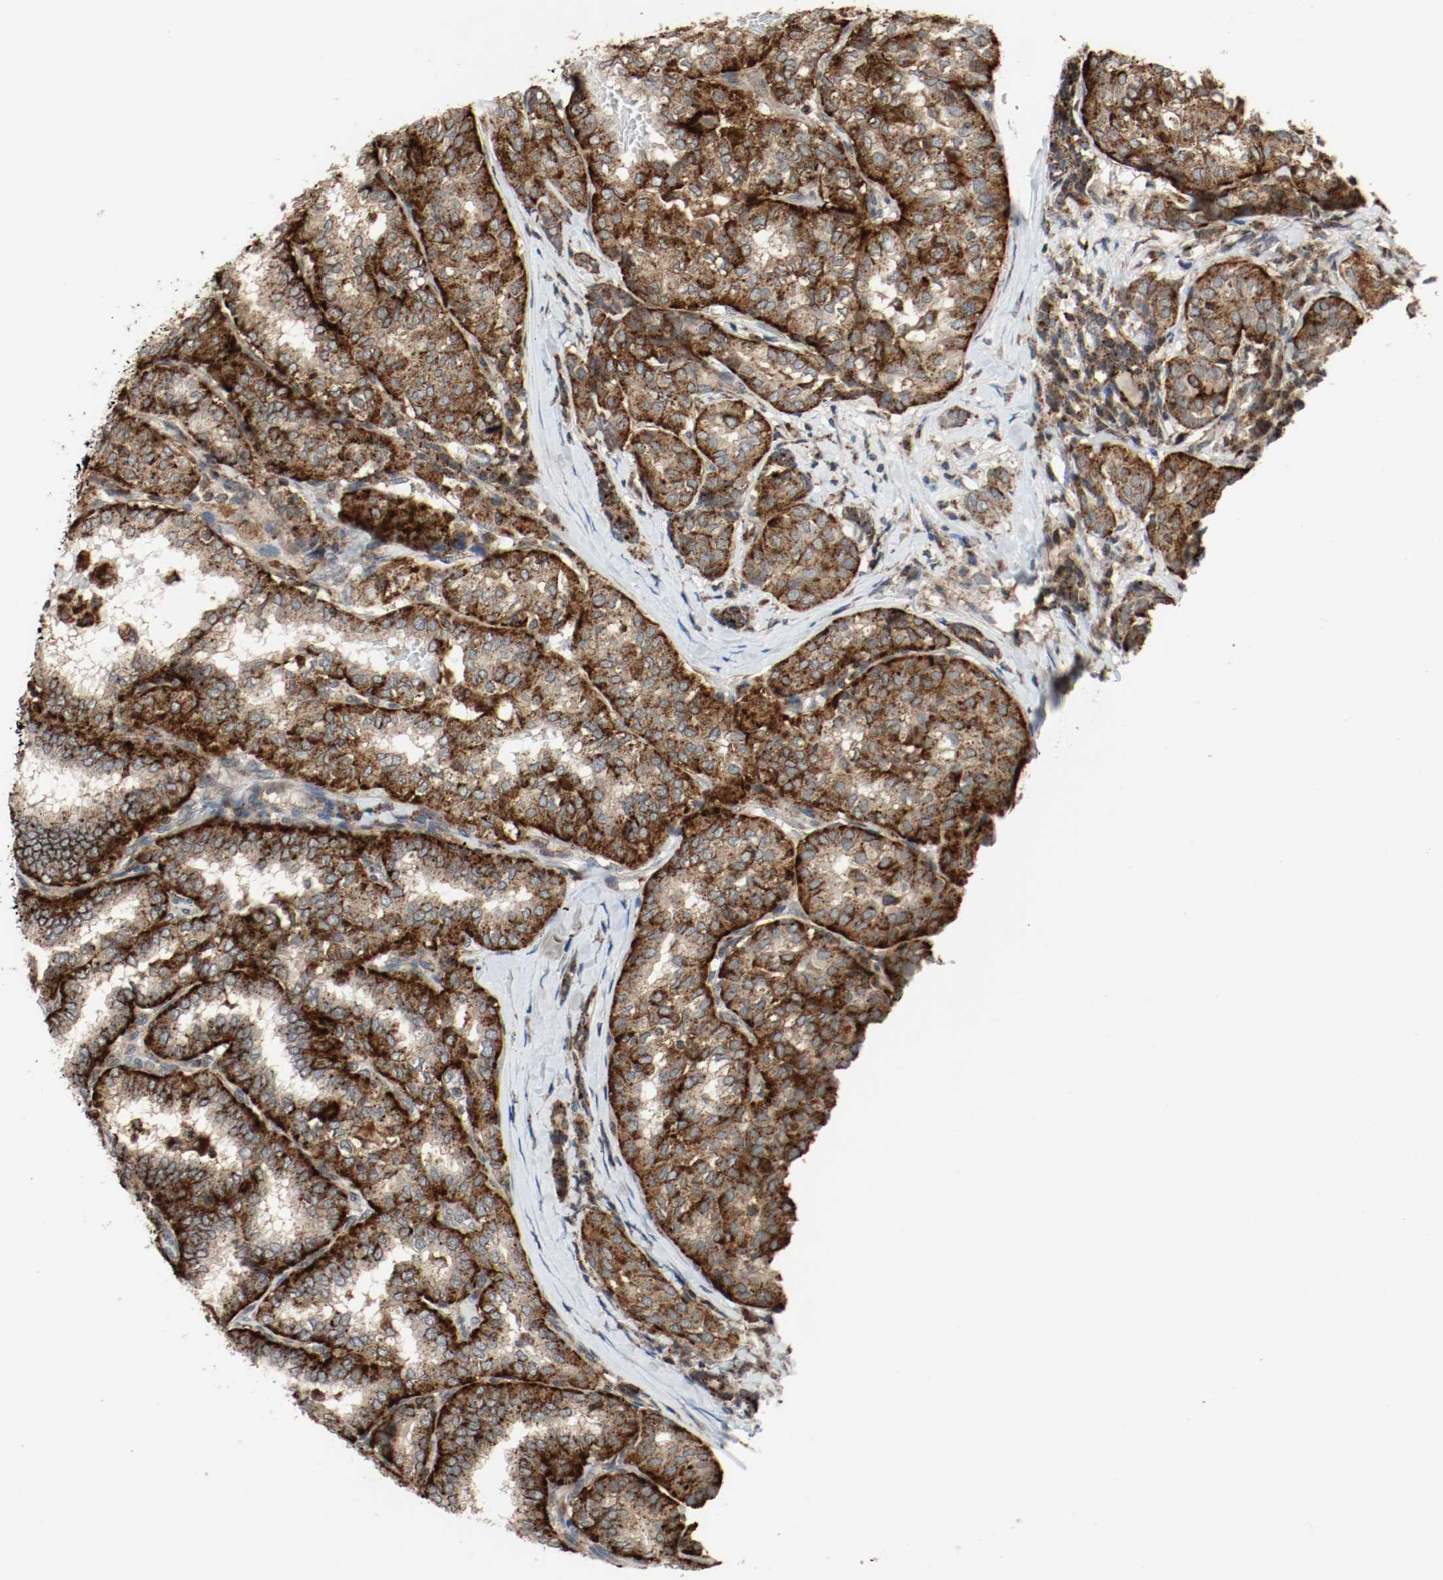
{"staining": {"intensity": "strong", "quantity": ">75%", "location": "cytoplasmic/membranous"}, "tissue": "thyroid cancer", "cell_type": "Tumor cells", "image_type": "cancer", "snomed": [{"axis": "morphology", "description": "Papillary adenocarcinoma, NOS"}, {"axis": "topography", "description": "Thyroid gland"}], "caption": "Immunohistochemical staining of human papillary adenocarcinoma (thyroid) demonstrates high levels of strong cytoplasmic/membranous protein positivity in approximately >75% of tumor cells. The protein is stained brown, and the nuclei are stained in blue (DAB (3,3'-diaminobenzidine) IHC with brightfield microscopy, high magnification).", "gene": "LAMP2", "patient": {"sex": "female", "age": 30}}